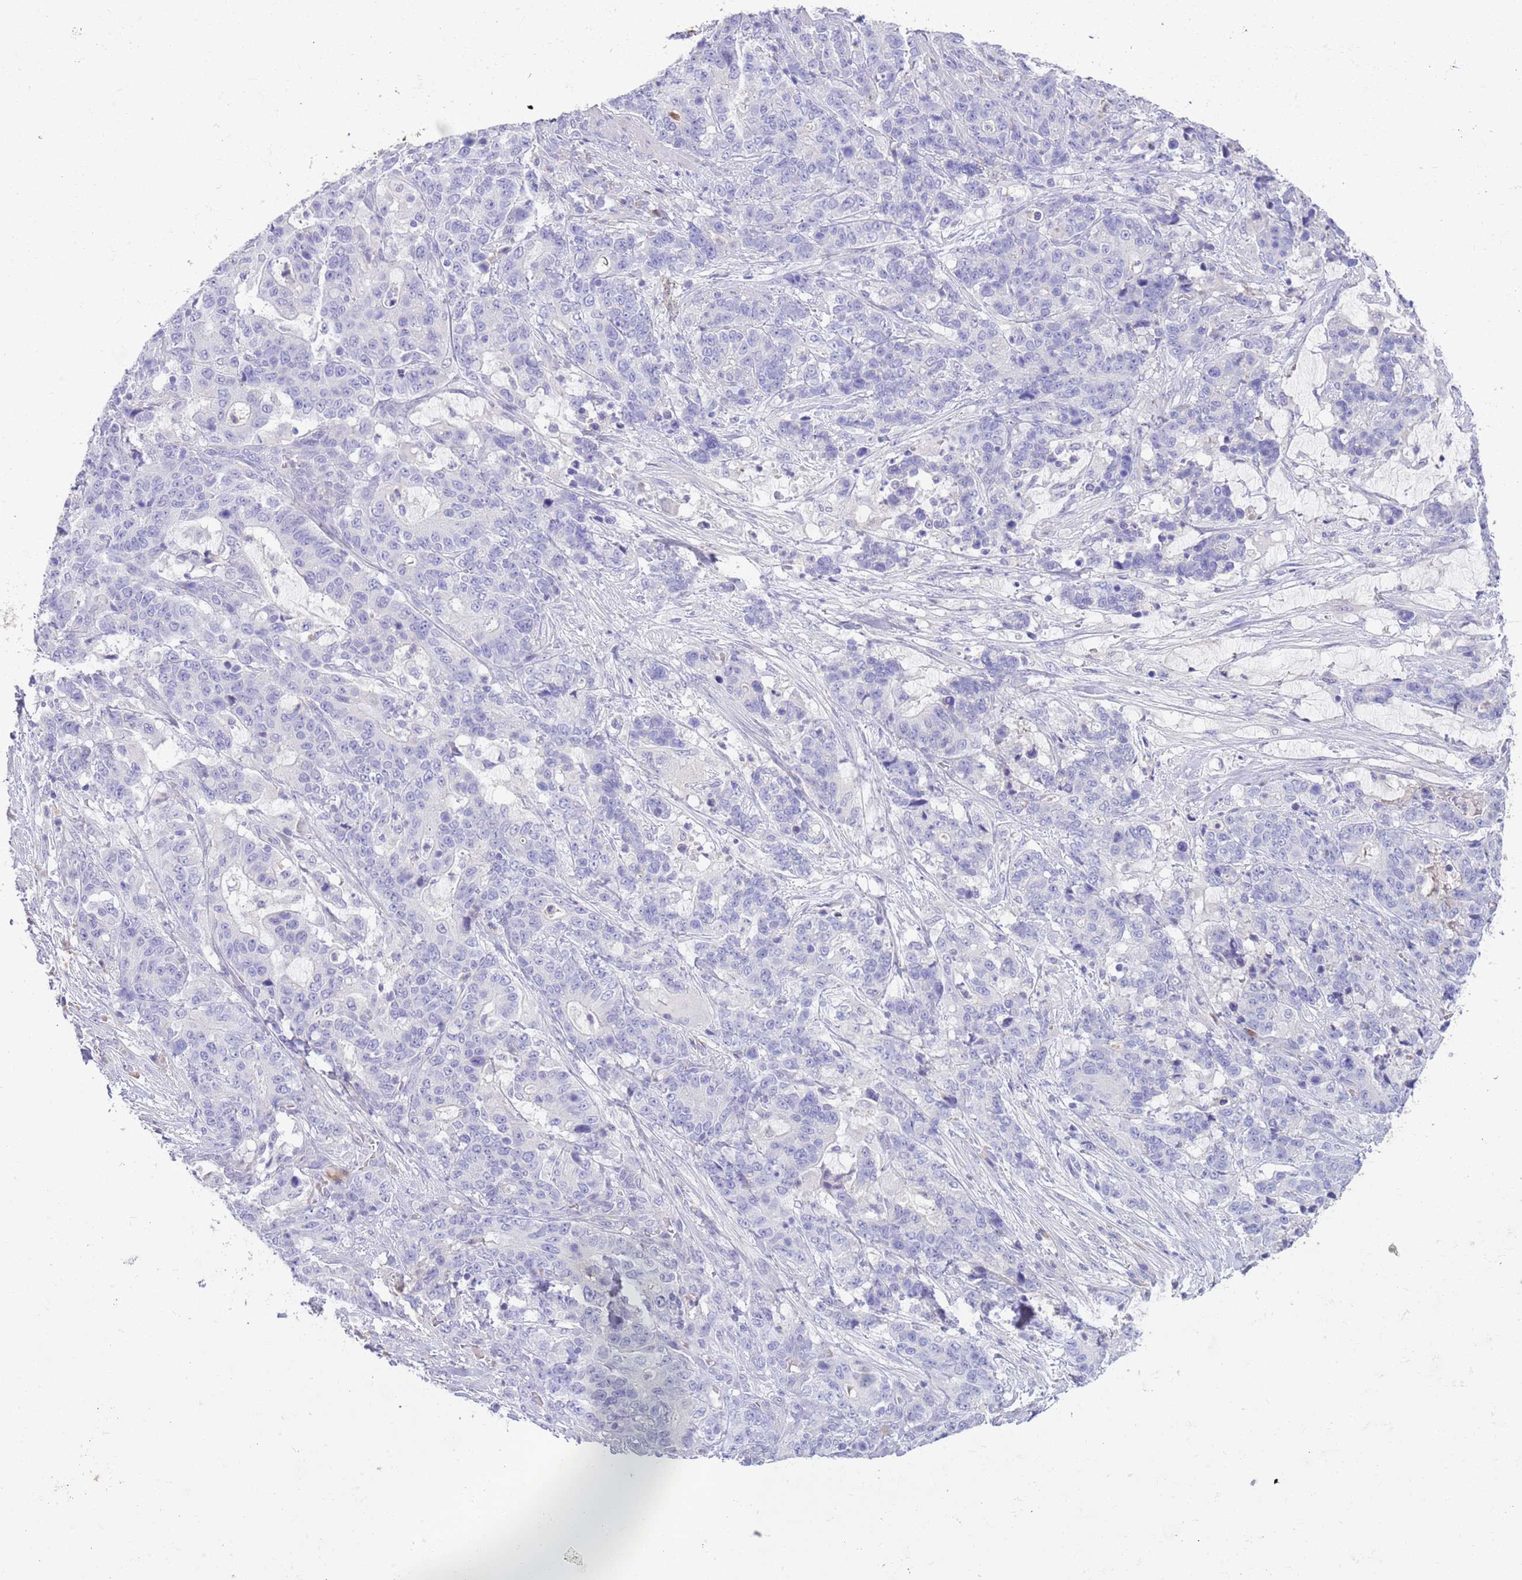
{"staining": {"intensity": "negative", "quantity": "none", "location": "none"}, "tissue": "stomach cancer", "cell_type": "Tumor cells", "image_type": "cancer", "snomed": [{"axis": "morphology", "description": "Normal tissue, NOS"}, {"axis": "morphology", "description": "Adenocarcinoma, NOS"}, {"axis": "topography", "description": "Stomach"}], "caption": "DAB (3,3'-diaminobenzidine) immunohistochemical staining of adenocarcinoma (stomach) demonstrates no significant staining in tumor cells.", "gene": "IGFL4", "patient": {"sex": "female", "age": 64}}